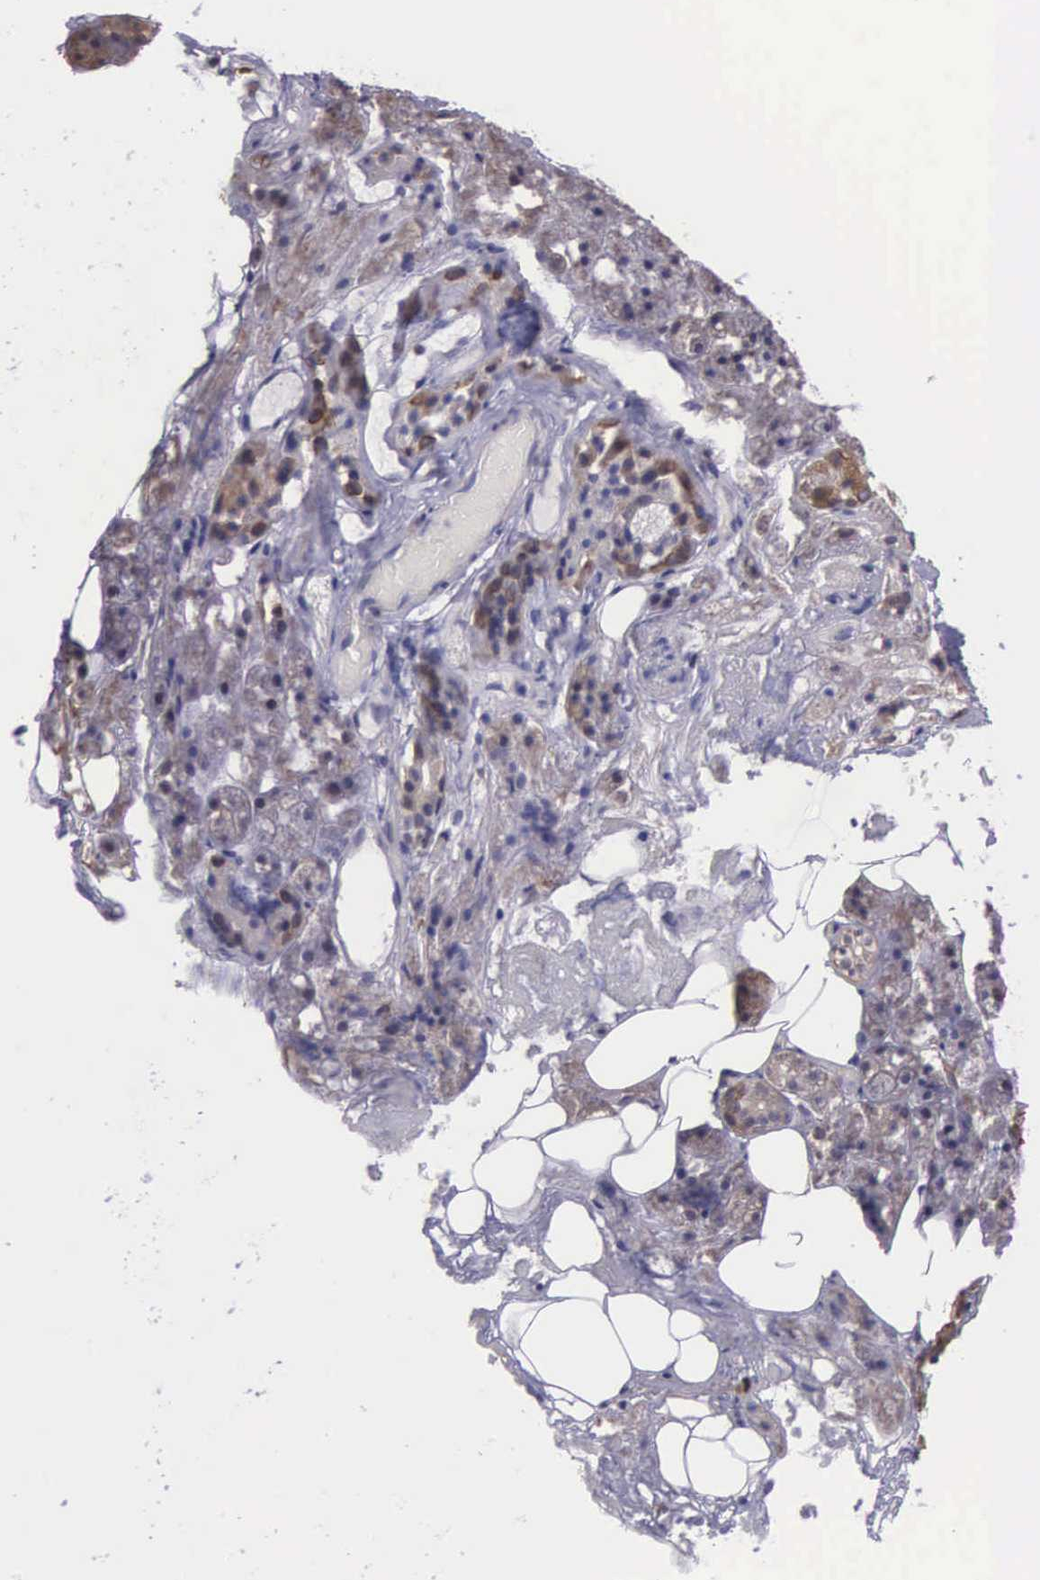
{"staining": {"intensity": "negative", "quantity": "none", "location": "none"}, "tissue": "salivary gland", "cell_type": "Glandular cells", "image_type": "normal", "snomed": [{"axis": "morphology", "description": "Normal tissue, NOS"}, {"axis": "topography", "description": "Salivary gland"}], "caption": "IHC photomicrograph of normal salivary gland stained for a protein (brown), which displays no staining in glandular cells.", "gene": "SLC25A21", "patient": {"sex": "female", "age": 55}}